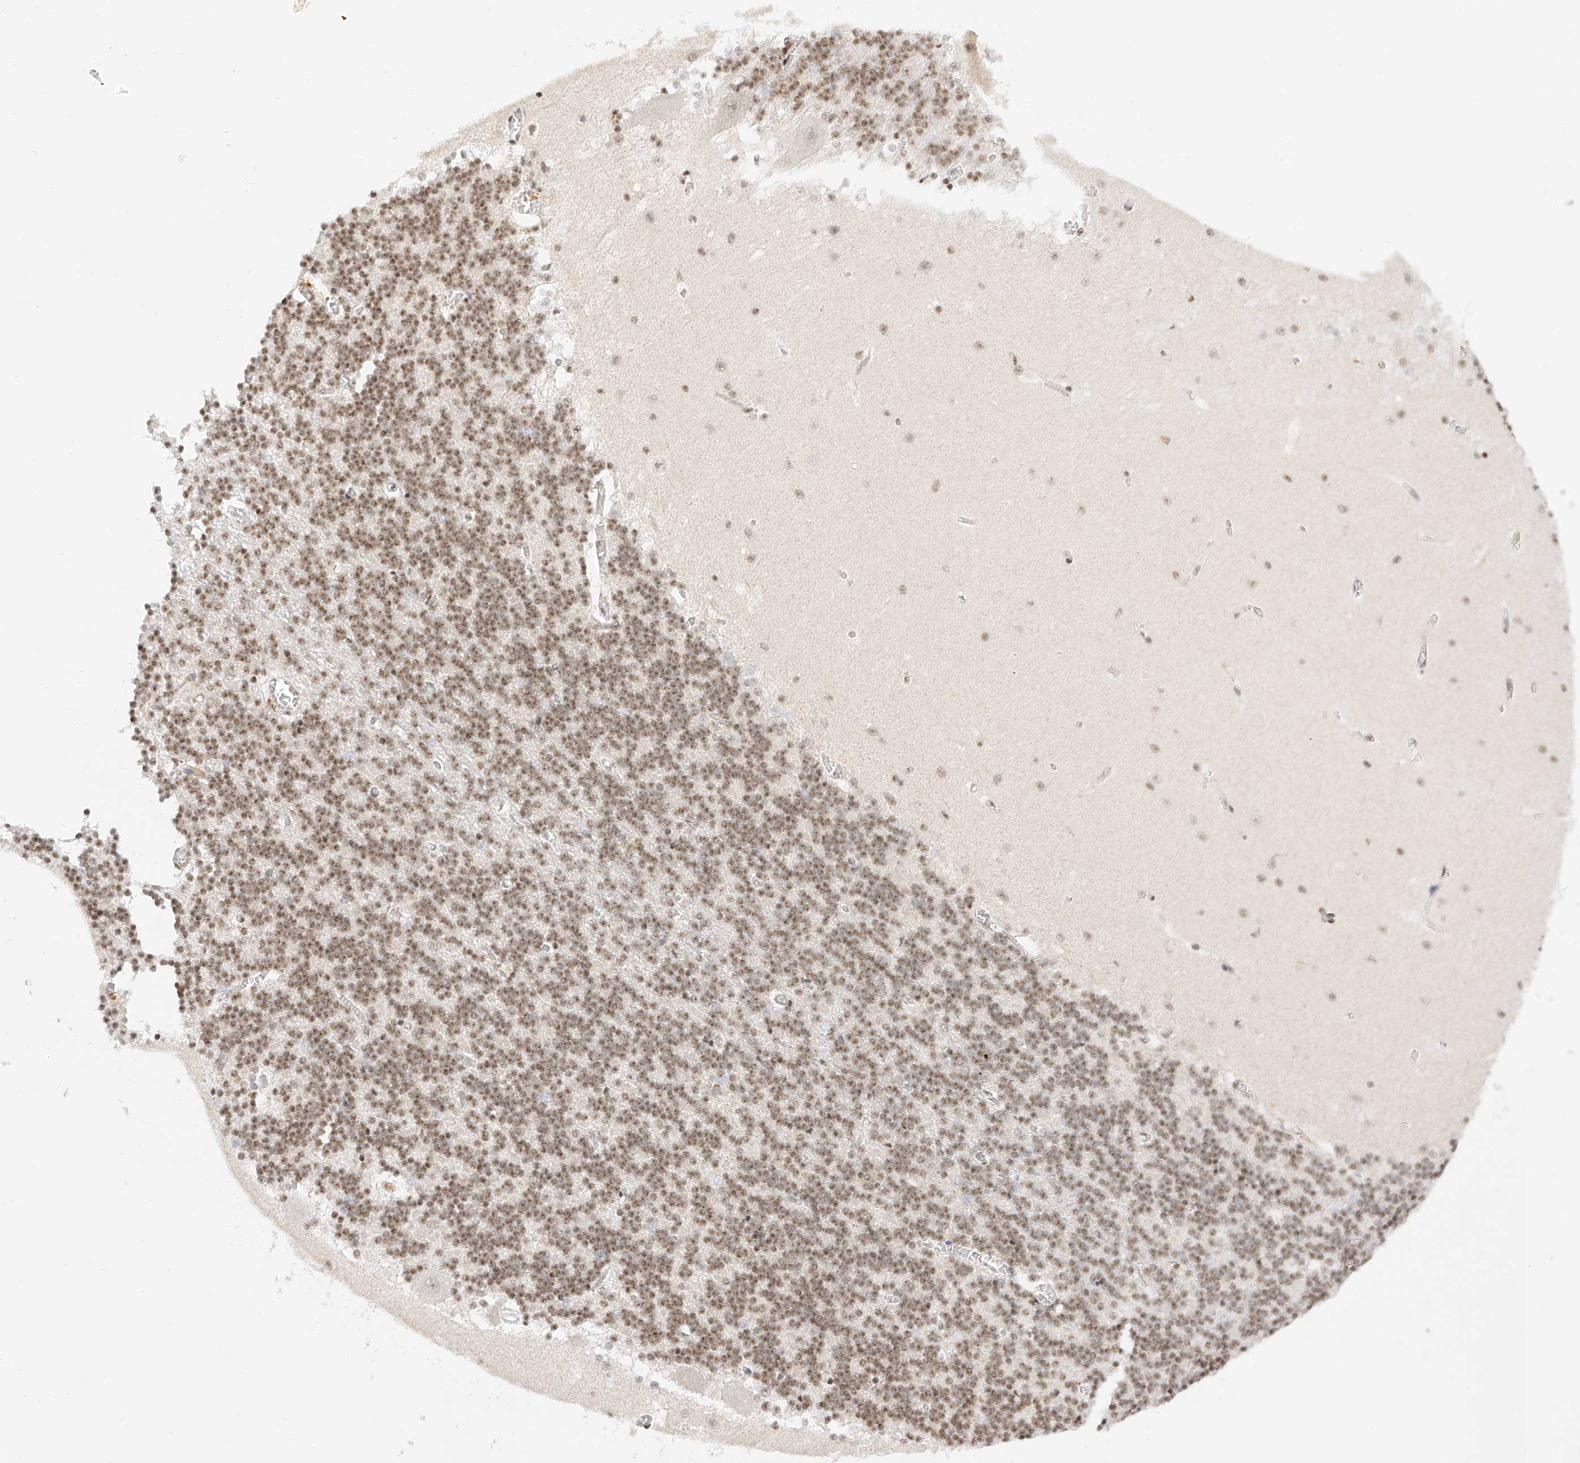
{"staining": {"intensity": "moderate", "quantity": ">75%", "location": "nuclear"}, "tissue": "cerebellum", "cell_type": "Cells in granular layer", "image_type": "normal", "snomed": [{"axis": "morphology", "description": "Normal tissue, NOS"}, {"axis": "topography", "description": "Cerebellum"}], "caption": "Normal cerebellum was stained to show a protein in brown. There is medium levels of moderate nuclear expression in about >75% of cells in granular layer.", "gene": "NRF1", "patient": {"sex": "male", "age": 37}}